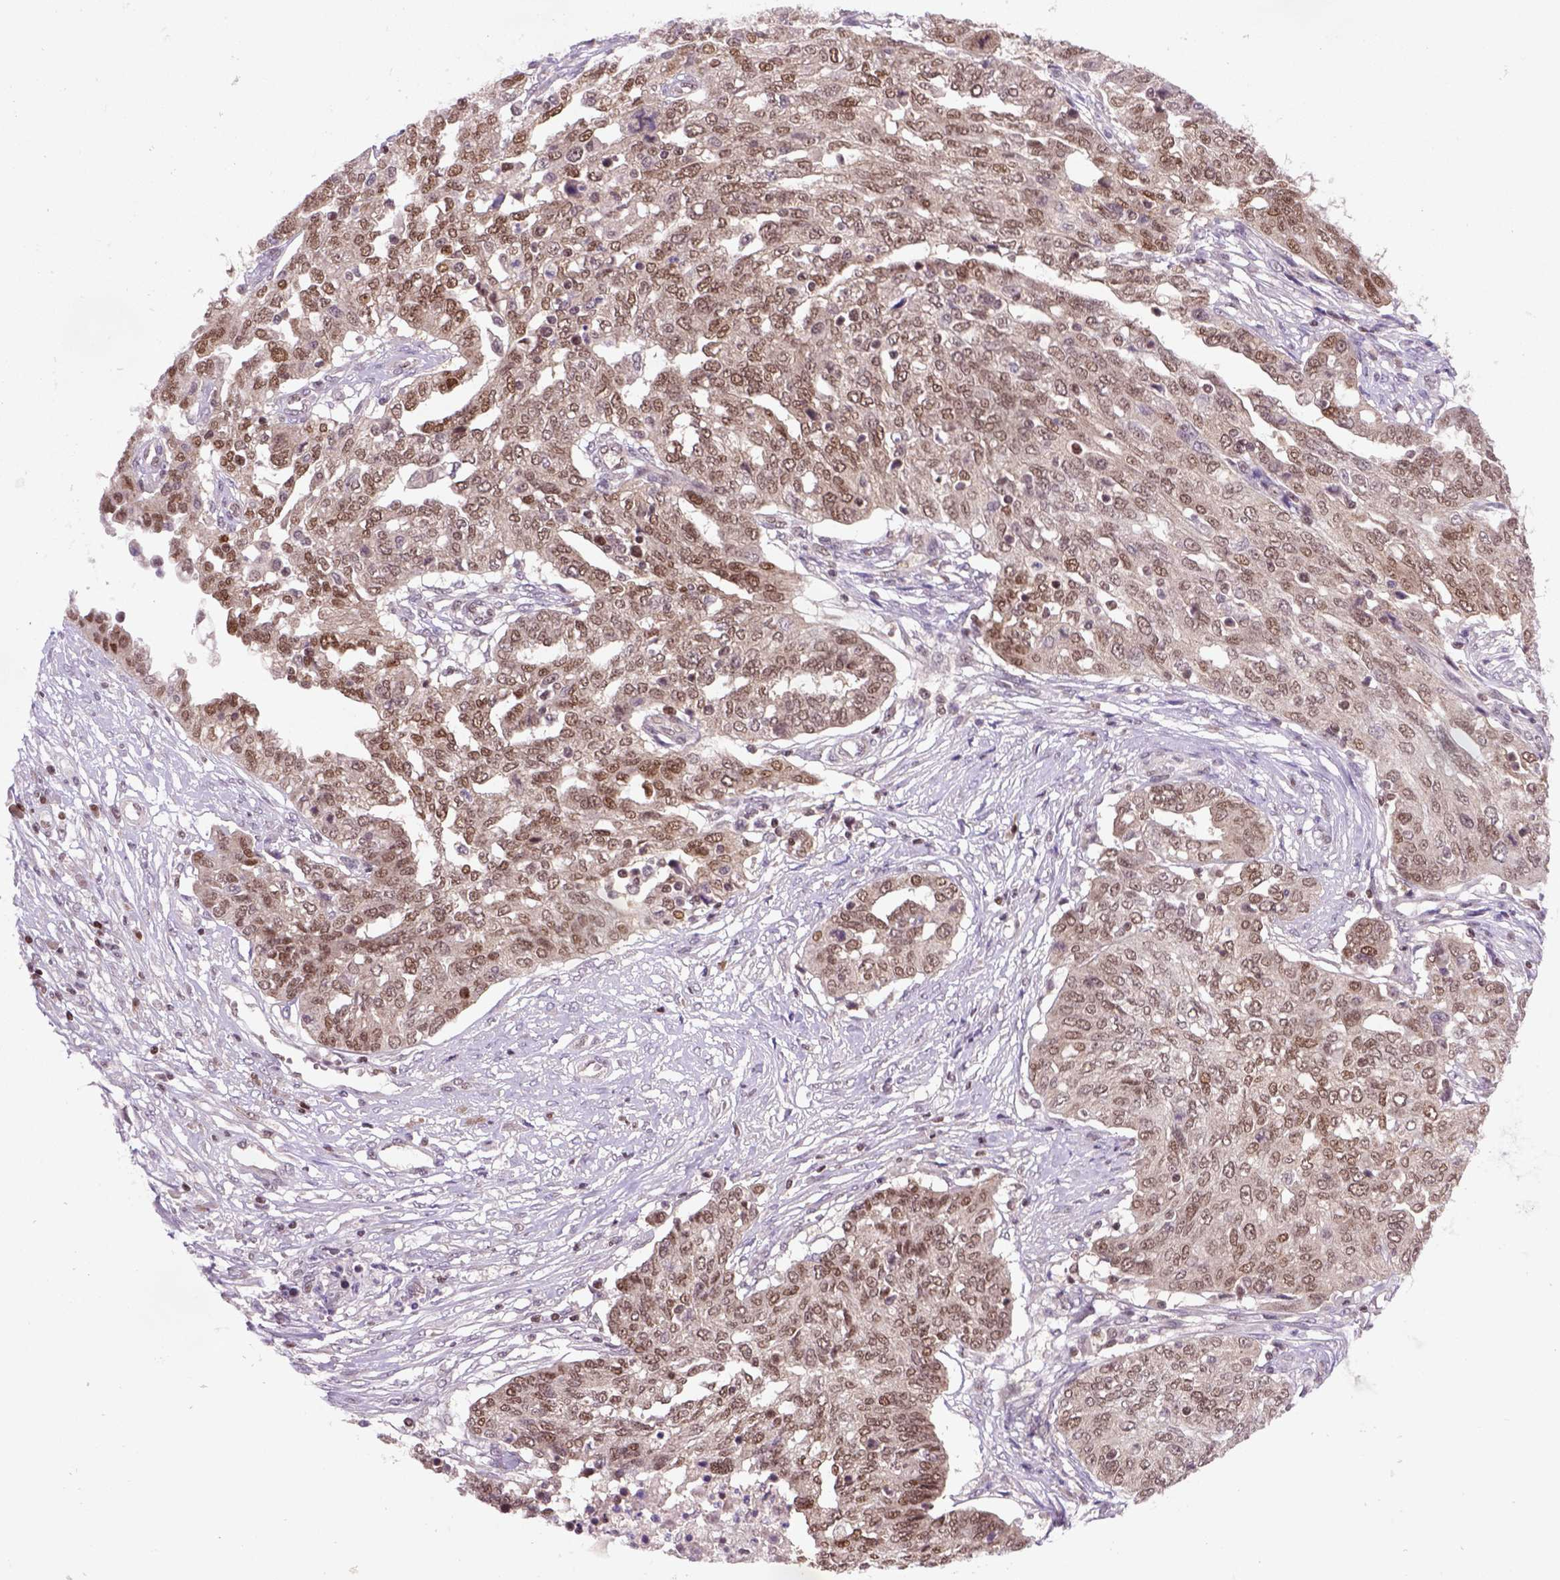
{"staining": {"intensity": "moderate", "quantity": ">75%", "location": "nuclear"}, "tissue": "ovarian cancer", "cell_type": "Tumor cells", "image_type": "cancer", "snomed": [{"axis": "morphology", "description": "Cystadenocarcinoma, serous, NOS"}, {"axis": "topography", "description": "Ovary"}], "caption": "This is an image of immunohistochemistry staining of ovarian cancer, which shows moderate staining in the nuclear of tumor cells.", "gene": "MGMT", "patient": {"sex": "female", "age": 67}}